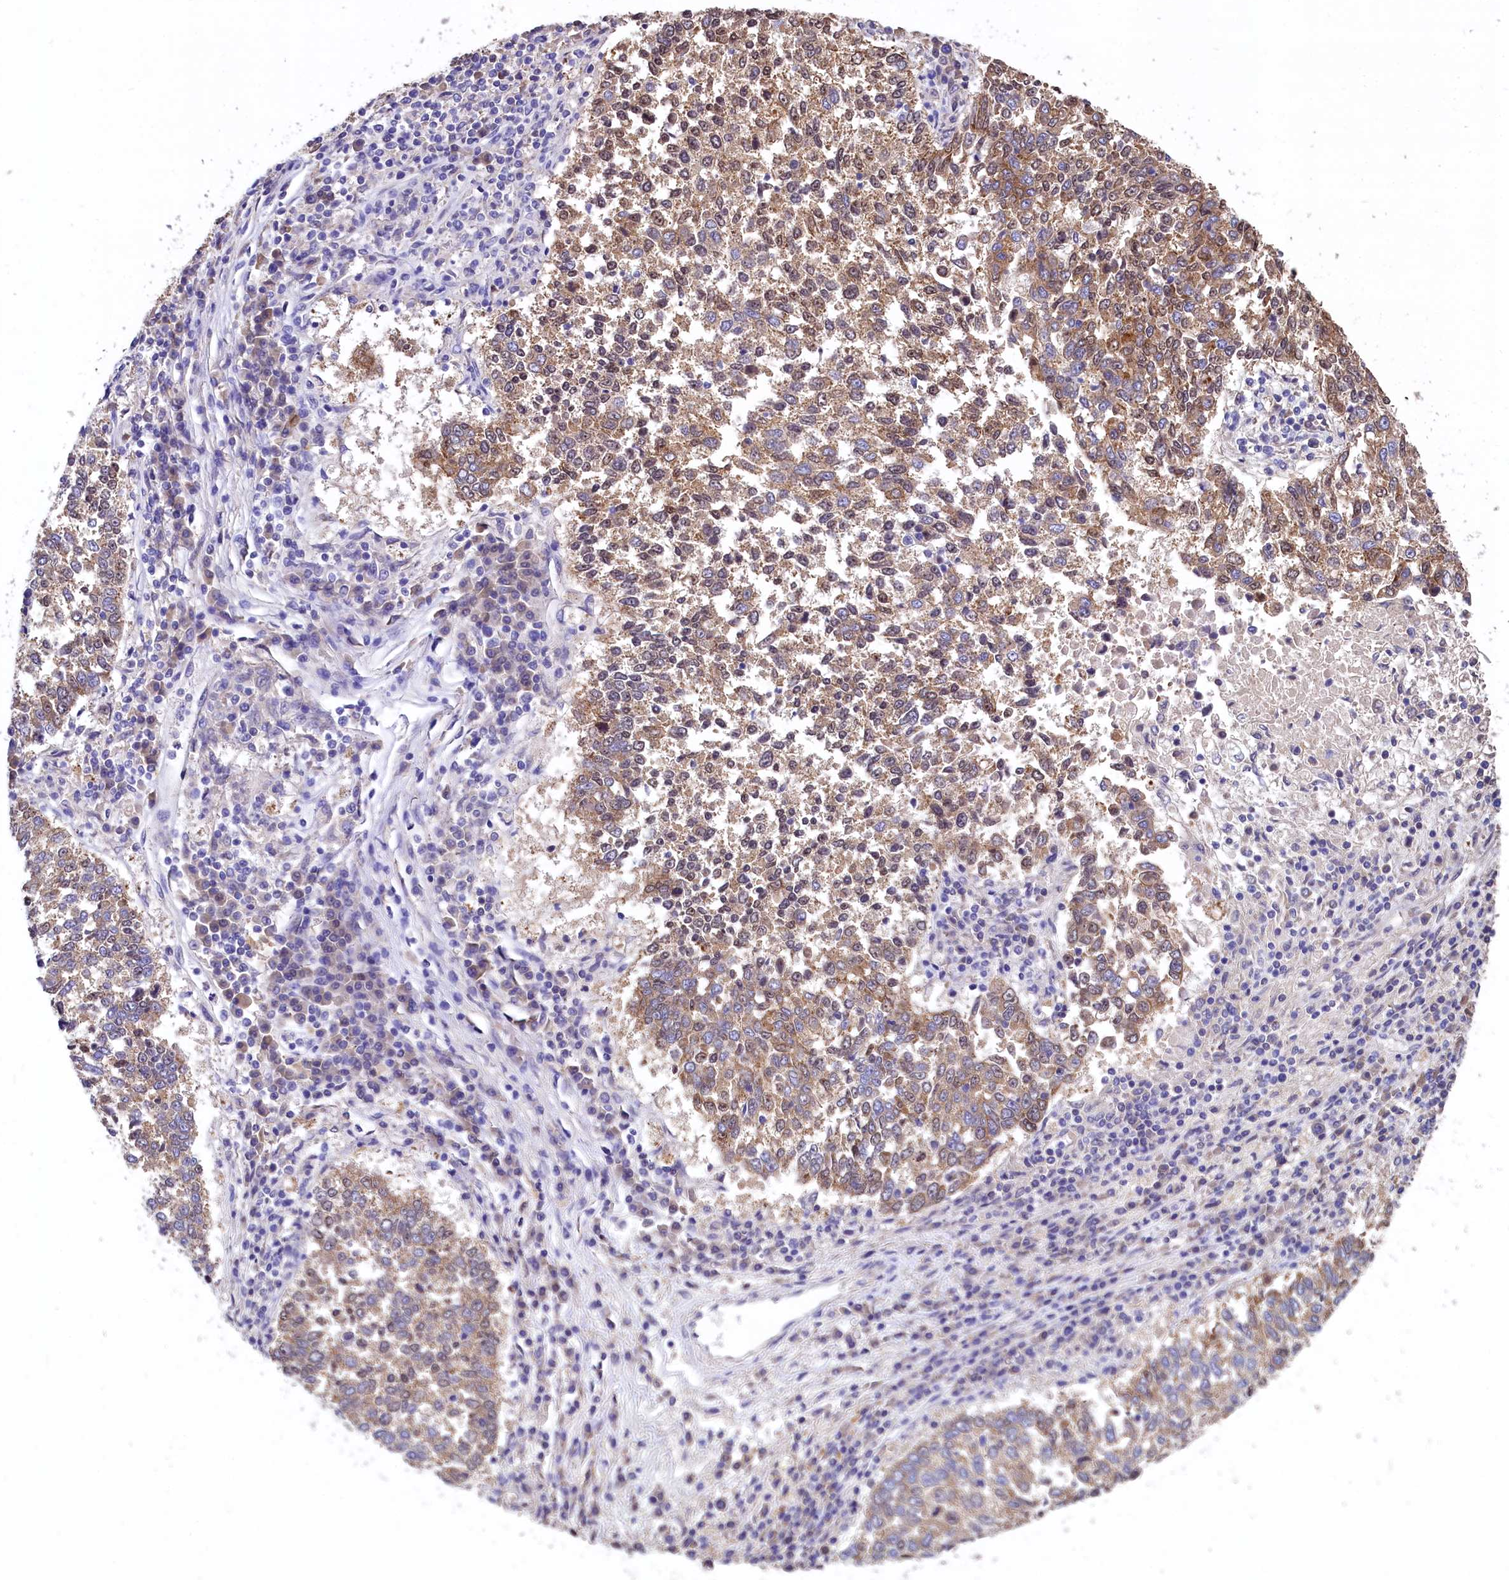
{"staining": {"intensity": "moderate", "quantity": "25%-75%", "location": "cytoplasmic/membranous"}, "tissue": "lung cancer", "cell_type": "Tumor cells", "image_type": "cancer", "snomed": [{"axis": "morphology", "description": "Squamous cell carcinoma, NOS"}, {"axis": "topography", "description": "Lung"}], "caption": "Lung squamous cell carcinoma stained with a brown dye exhibits moderate cytoplasmic/membranous positive expression in approximately 25%-75% of tumor cells.", "gene": "EPS8L2", "patient": {"sex": "male", "age": 73}}